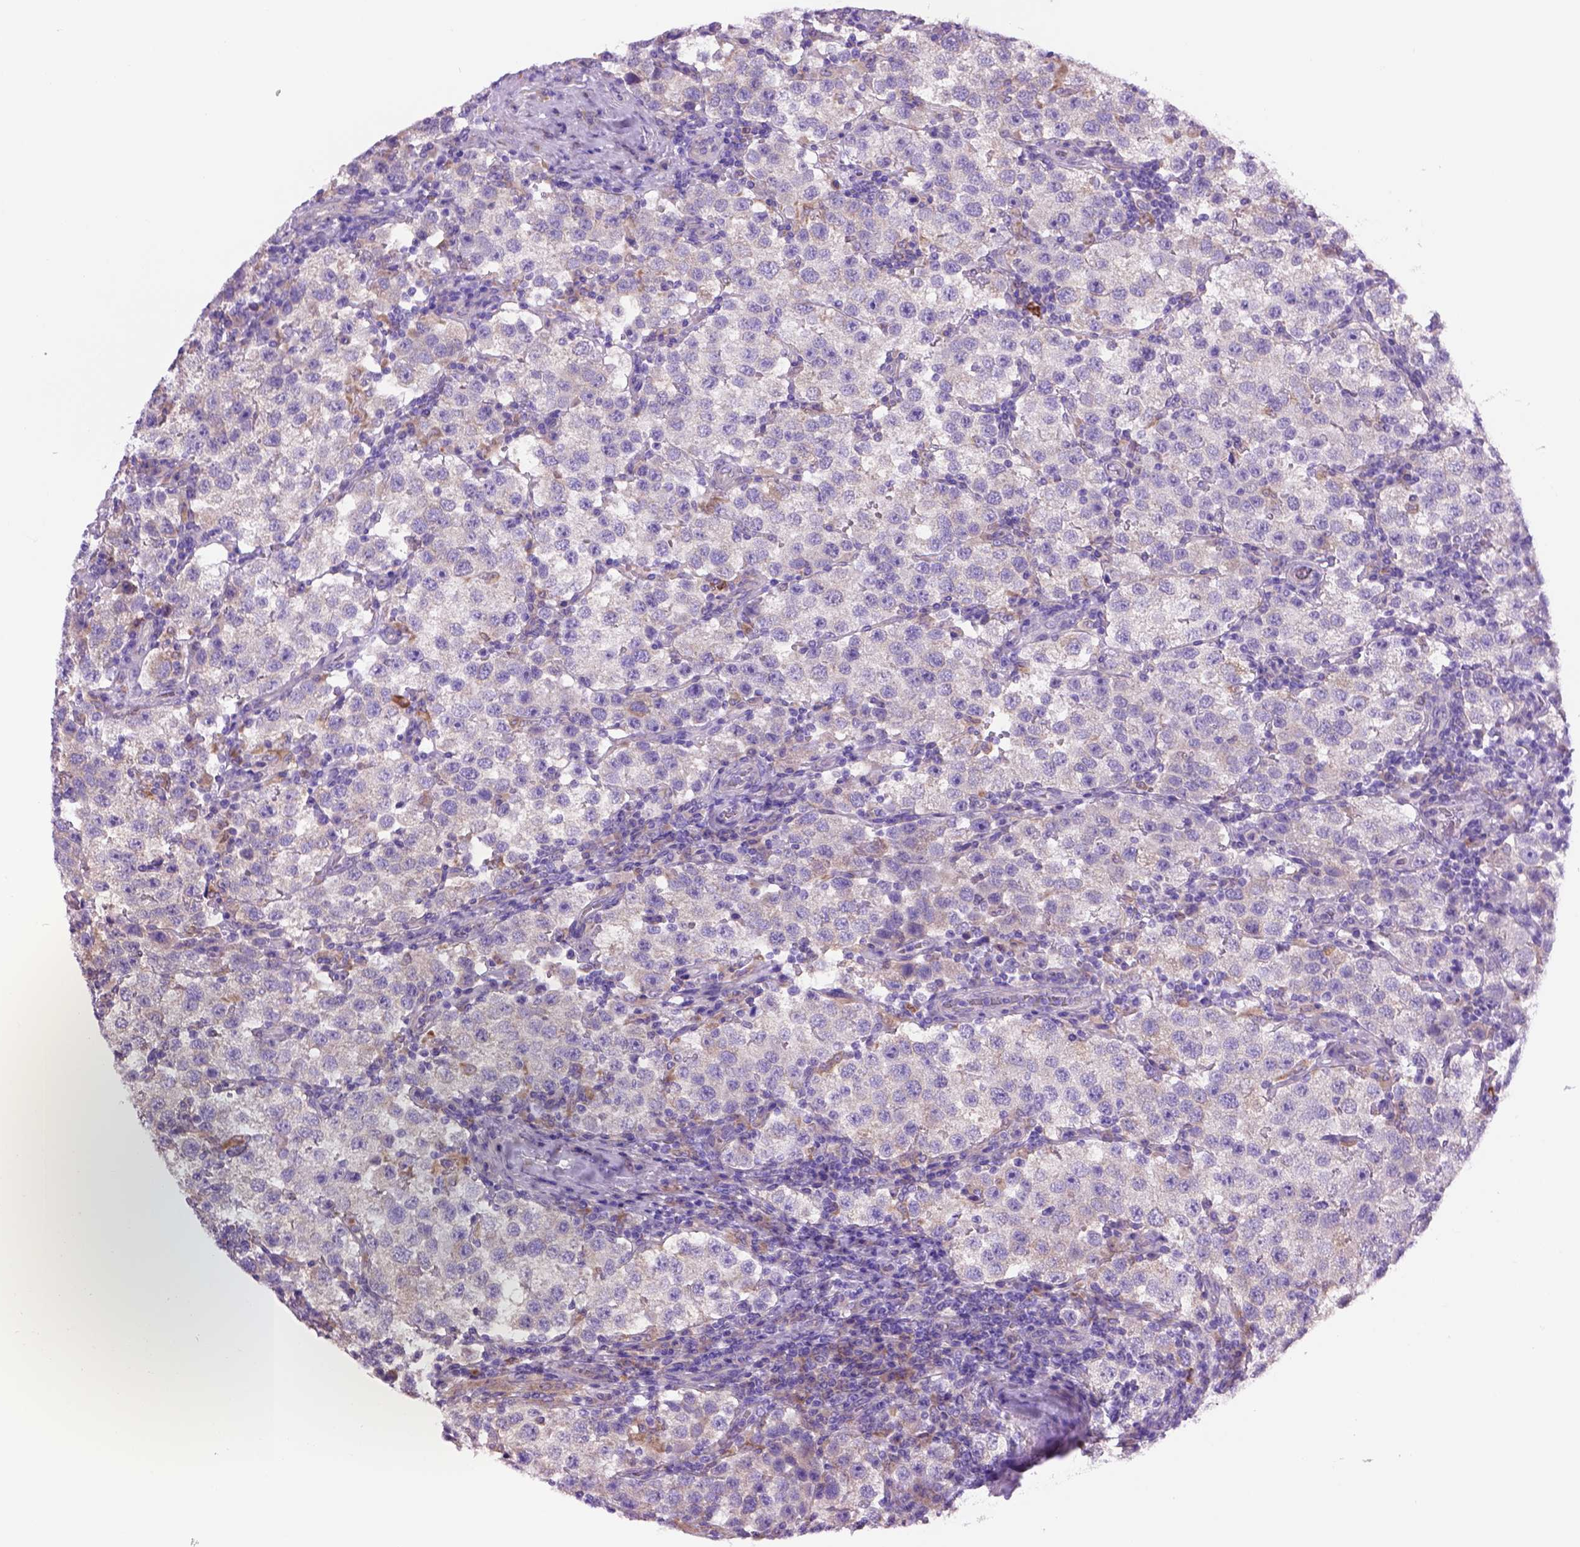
{"staining": {"intensity": "weak", "quantity": "25%-75%", "location": "cytoplasmic/membranous"}, "tissue": "testis cancer", "cell_type": "Tumor cells", "image_type": "cancer", "snomed": [{"axis": "morphology", "description": "Seminoma, NOS"}, {"axis": "topography", "description": "Testis"}], "caption": "DAB immunohistochemical staining of testis cancer (seminoma) shows weak cytoplasmic/membranous protein expression in about 25%-75% of tumor cells.", "gene": "PIAS3", "patient": {"sex": "male", "age": 37}}